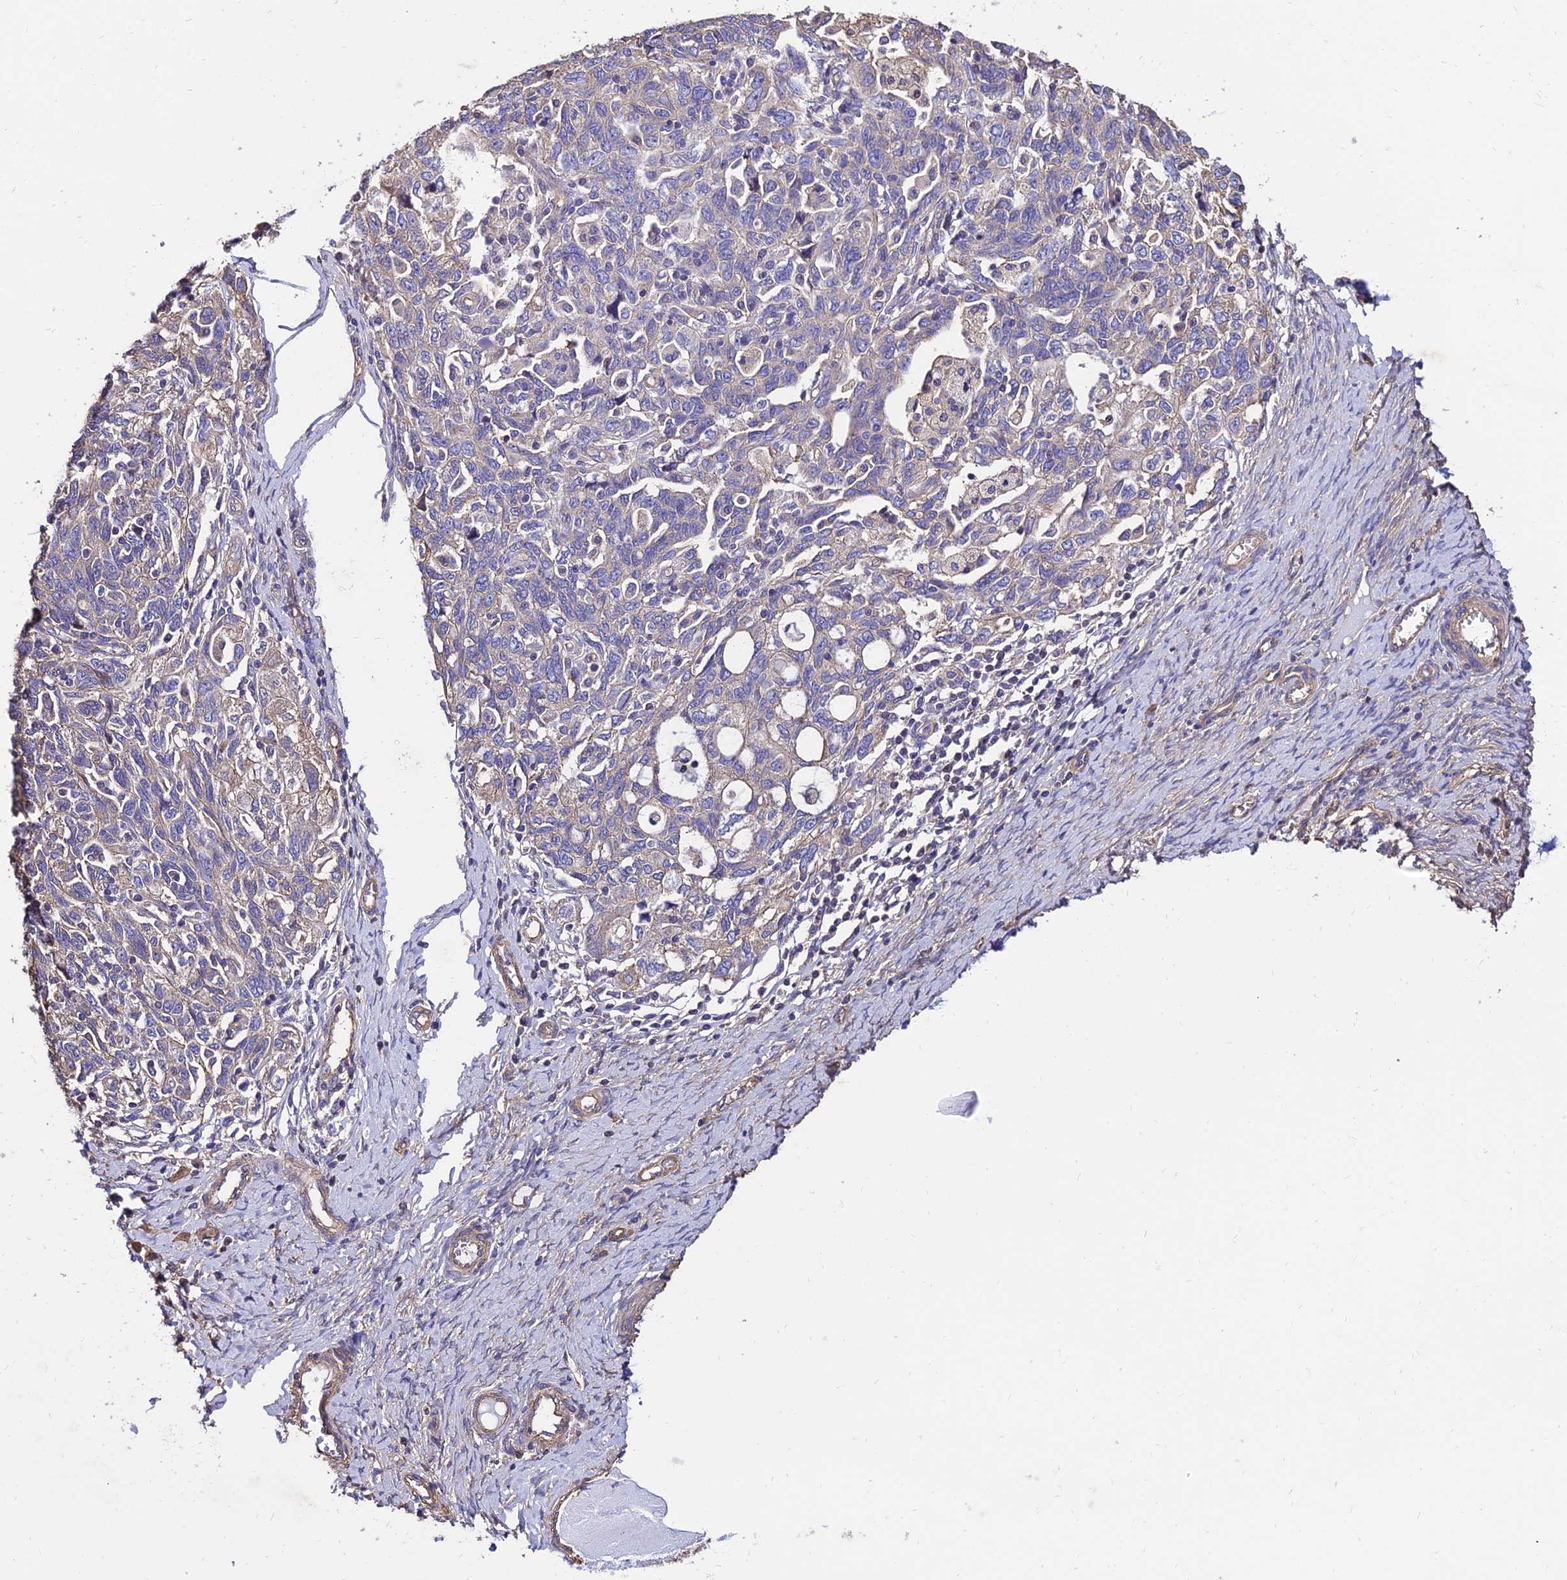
{"staining": {"intensity": "negative", "quantity": "none", "location": "none"}, "tissue": "ovarian cancer", "cell_type": "Tumor cells", "image_type": "cancer", "snomed": [{"axis": "morphology", "description": "Carcinoma, NOS"}, {"axis": "morphology", "description": "Cystadenocarcinoma, serous, NOS"}, {"axis": "topography", "description": "Ovary"}], "caption": "The micrograph reveals no significant positivity in tumor cells of ovarian serous cystadenocarcinoma.", "gene": "CALM2", "patient": {"sex": "female", "age": 69}}